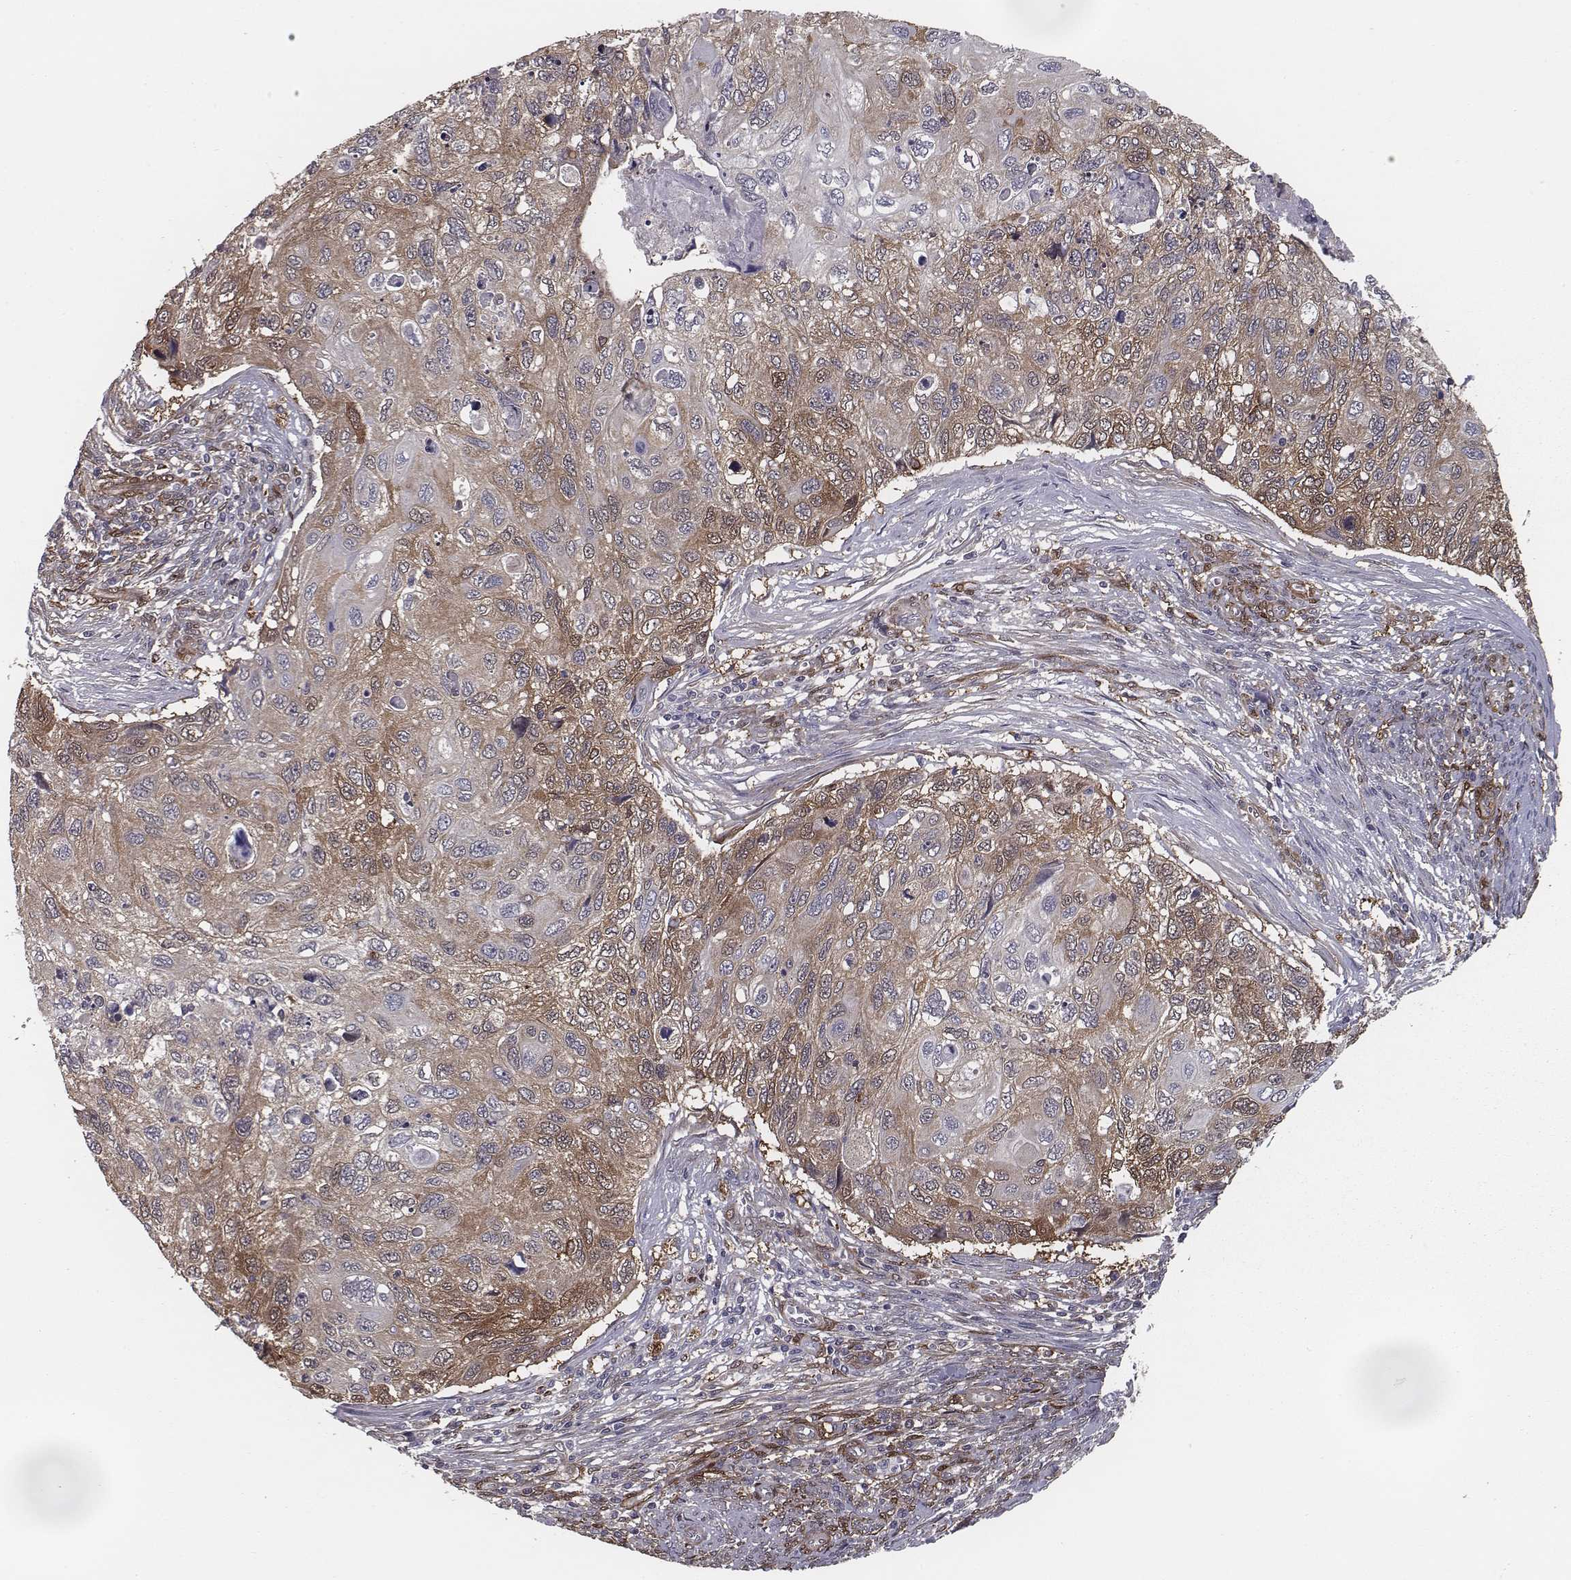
{"staining": {"intensity": "moderate", "quantity": ">75%", "location": "cytoplasmic/membranous"}, "tissue": "cervical cancer", "cell_type": "Tumor cells", "image_type": "cancer", "snomed": [{"axis": "morphology", "description": "Squamous cell carcinoma, NOS"}, {"axis": "topography", "description": "Cervix"}], "caption": "Protein expression by immunohistochemistry displays moderate cytoplasmic/membranous positivity in about >75% of tumor cells in cervical cancer.", "gene": "ISYNA1", "patient": {"sex": "female", "age": 70}}